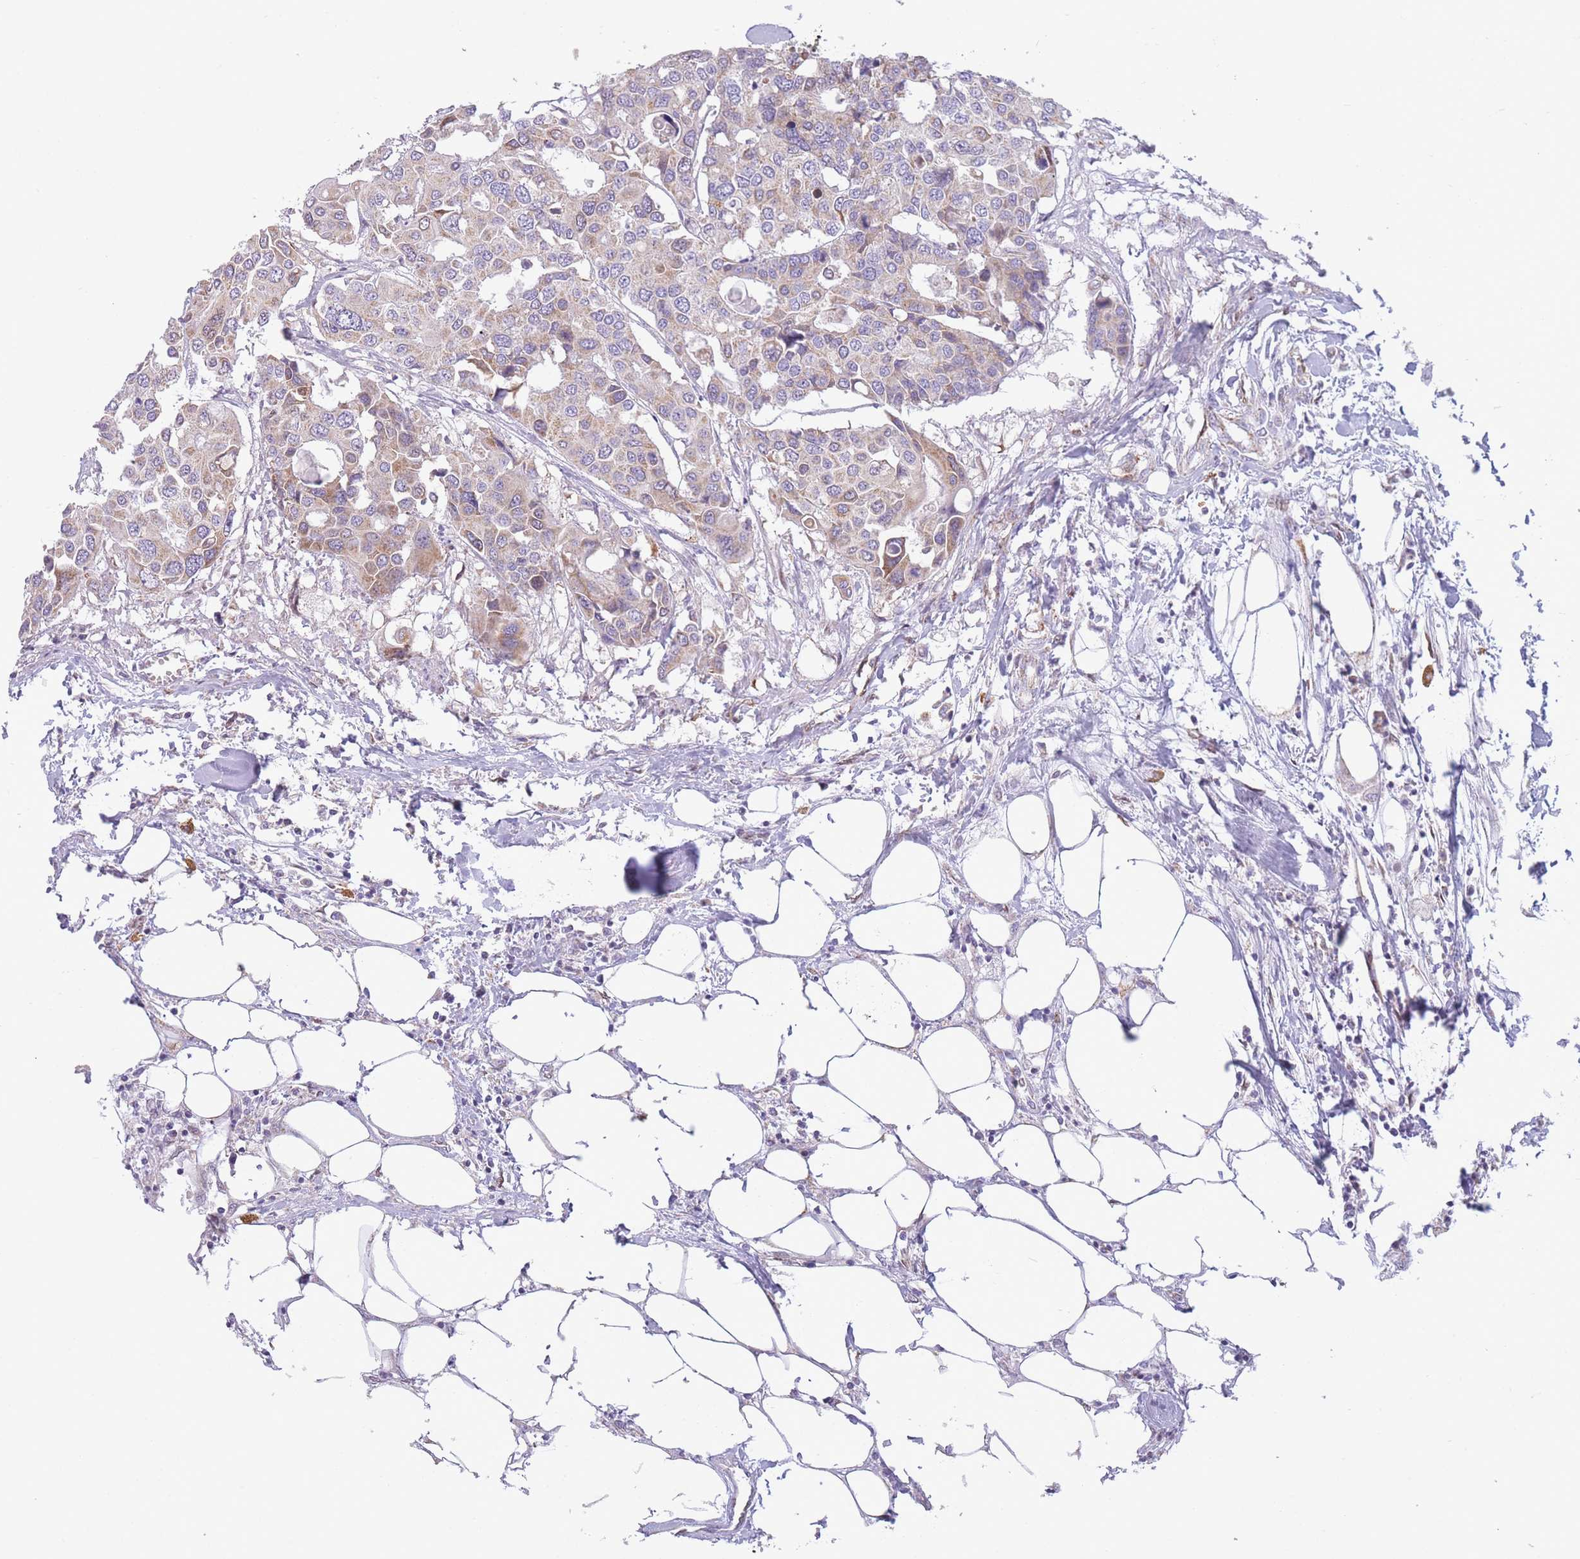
{"staining": {"intensity": "moderate", "quantity": "<25%", "location": "cytoplasmic/membranous"}, "tissue": "colorectal cancer", "cell_type": "Tumor cells", "image_type": "cancer", "snomed": [{"axis": "morphology", "description": "Adenocarcinoma, NOS"}, {"axis": "topography", "description": "Colon"}], "caption": "Colorectal cancer tissue demonstrates moderate cytoplasmic/membranous expression in about <25% of tumor cells", "gene": "PDHA1", "patient": {"sex": "male", "age": 77}}